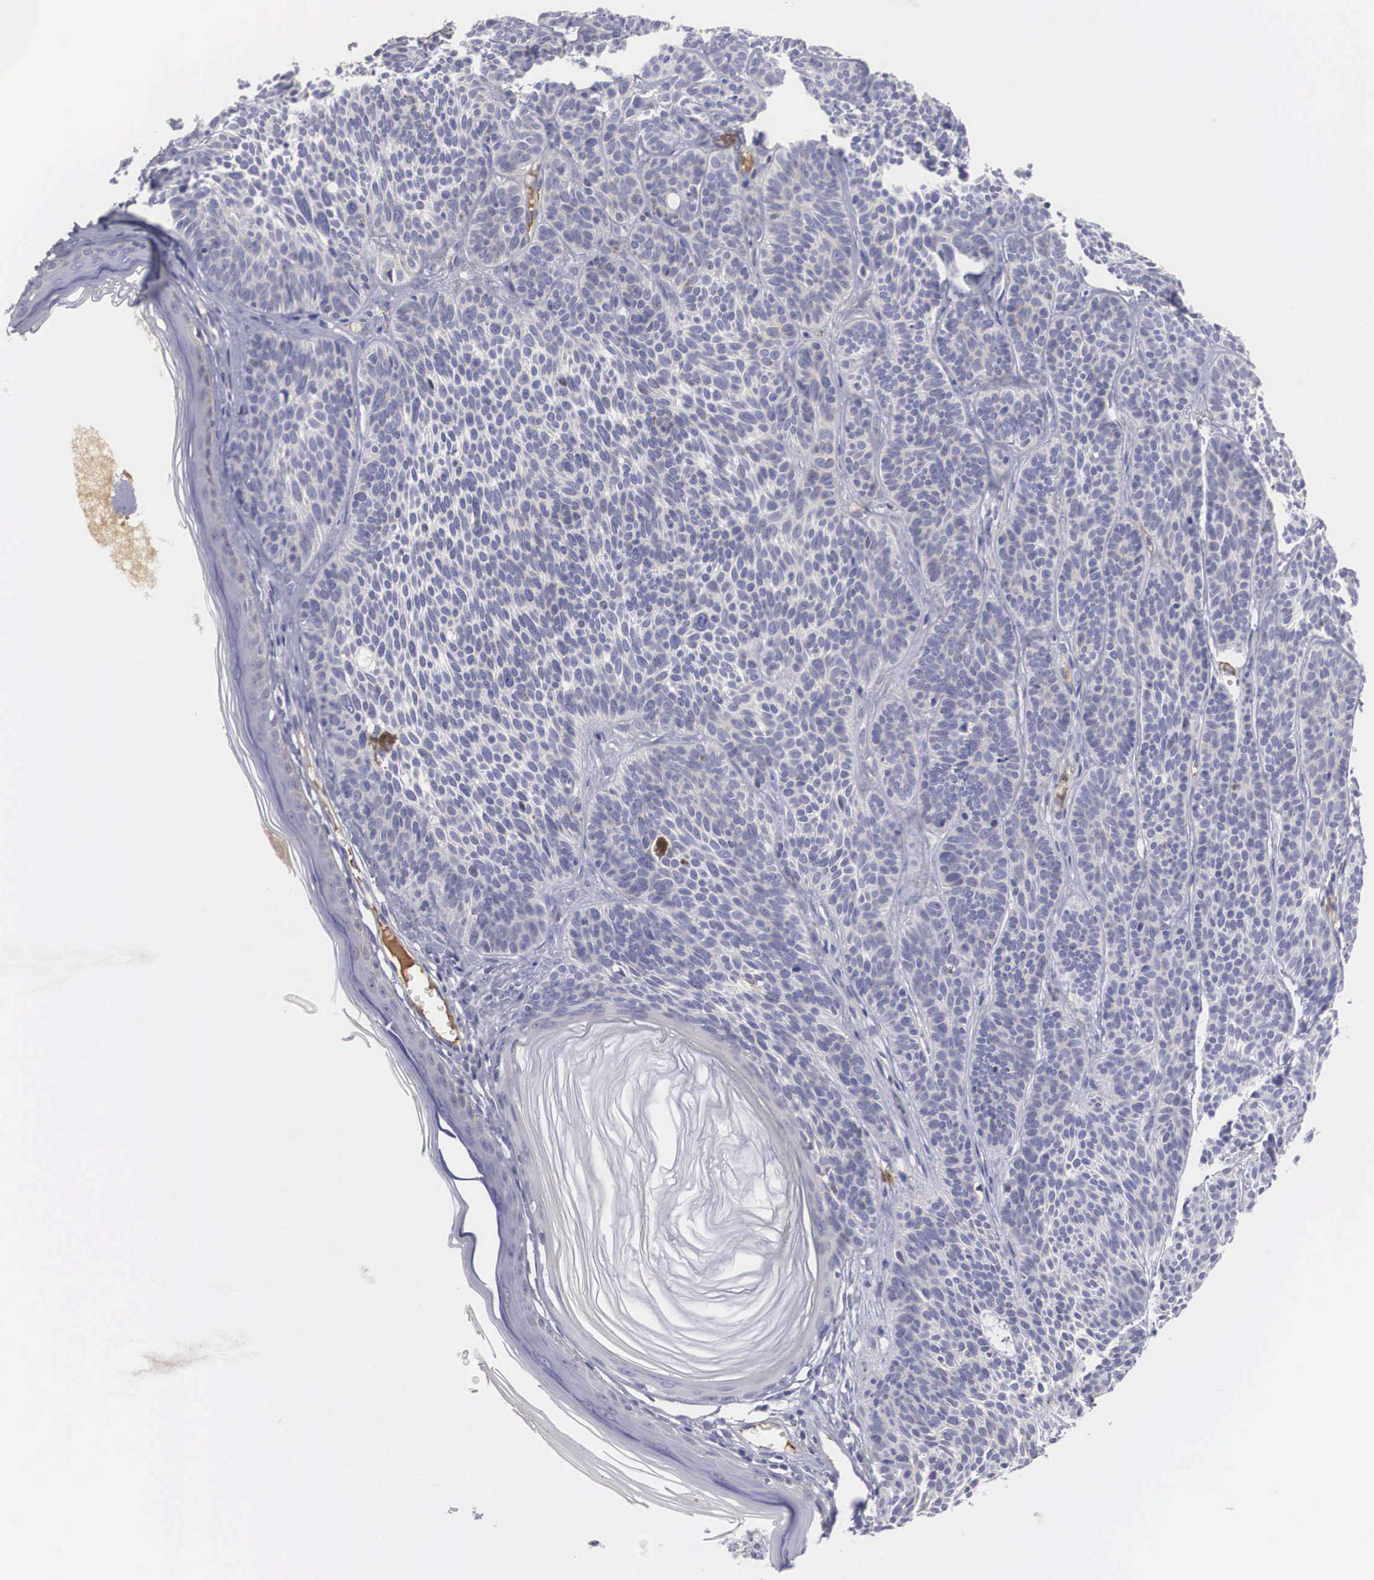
{"staining": {"intensity": "weak", "quantity": "<25%", "location": "cytoplasmic/membranous"}, "tissue": "skin cancer", "cell_type": "Tumor cells", "image_type": "cancer", "snomed": [{"axis": "morphology", "description": "Basal cell carcinoma"}, {"axis": "topography", "description": "Skin"}], "caption": "Skin cancer was stained to show a protein in brown. There is no significant positivity in tumor cells.", "gene": "RBPJ", "patient": {"sex": "female", "age": 62}}